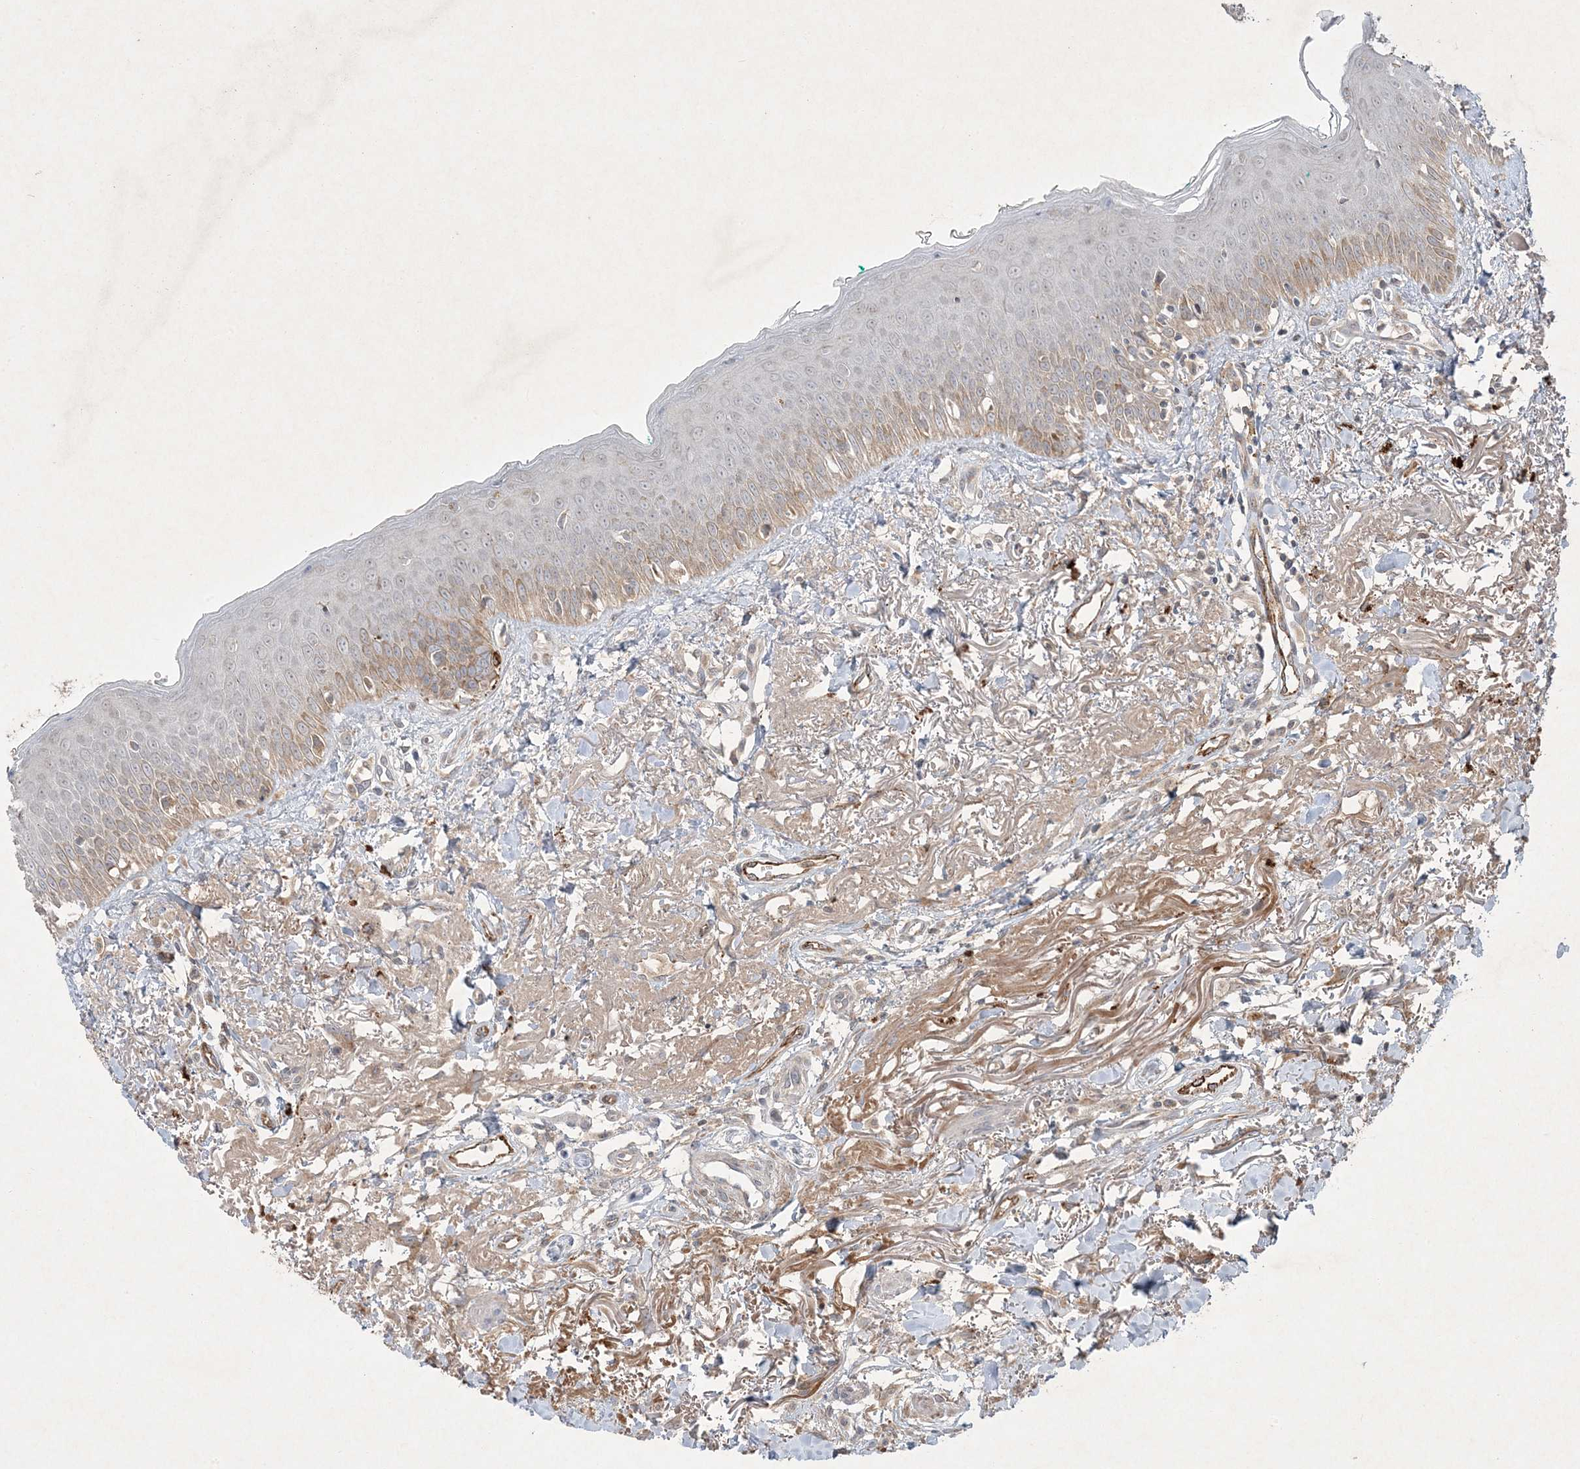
{"staining": {"intensity": "moderate", "quantity": "25%-75%", "location": "cytoplasmic/membranous"}, "tissue": "oral mucosa", "cell_type": "Squamous epithelial cells", "image_type": "normal", "snomed": [{"axis": "morphology", "description": "Normal tissue, NOS"}, {"axis": "topography", "description": "Oral tissue"}], "caption": "Squamous epithelial cells demonstrate medium levels of moderate cytoplasmic/membranous expression in about 25%-75% of cells in normal human oral mucosa.", "gene": "PRSS36", "patient": {"sex": "female", "age": 70}}